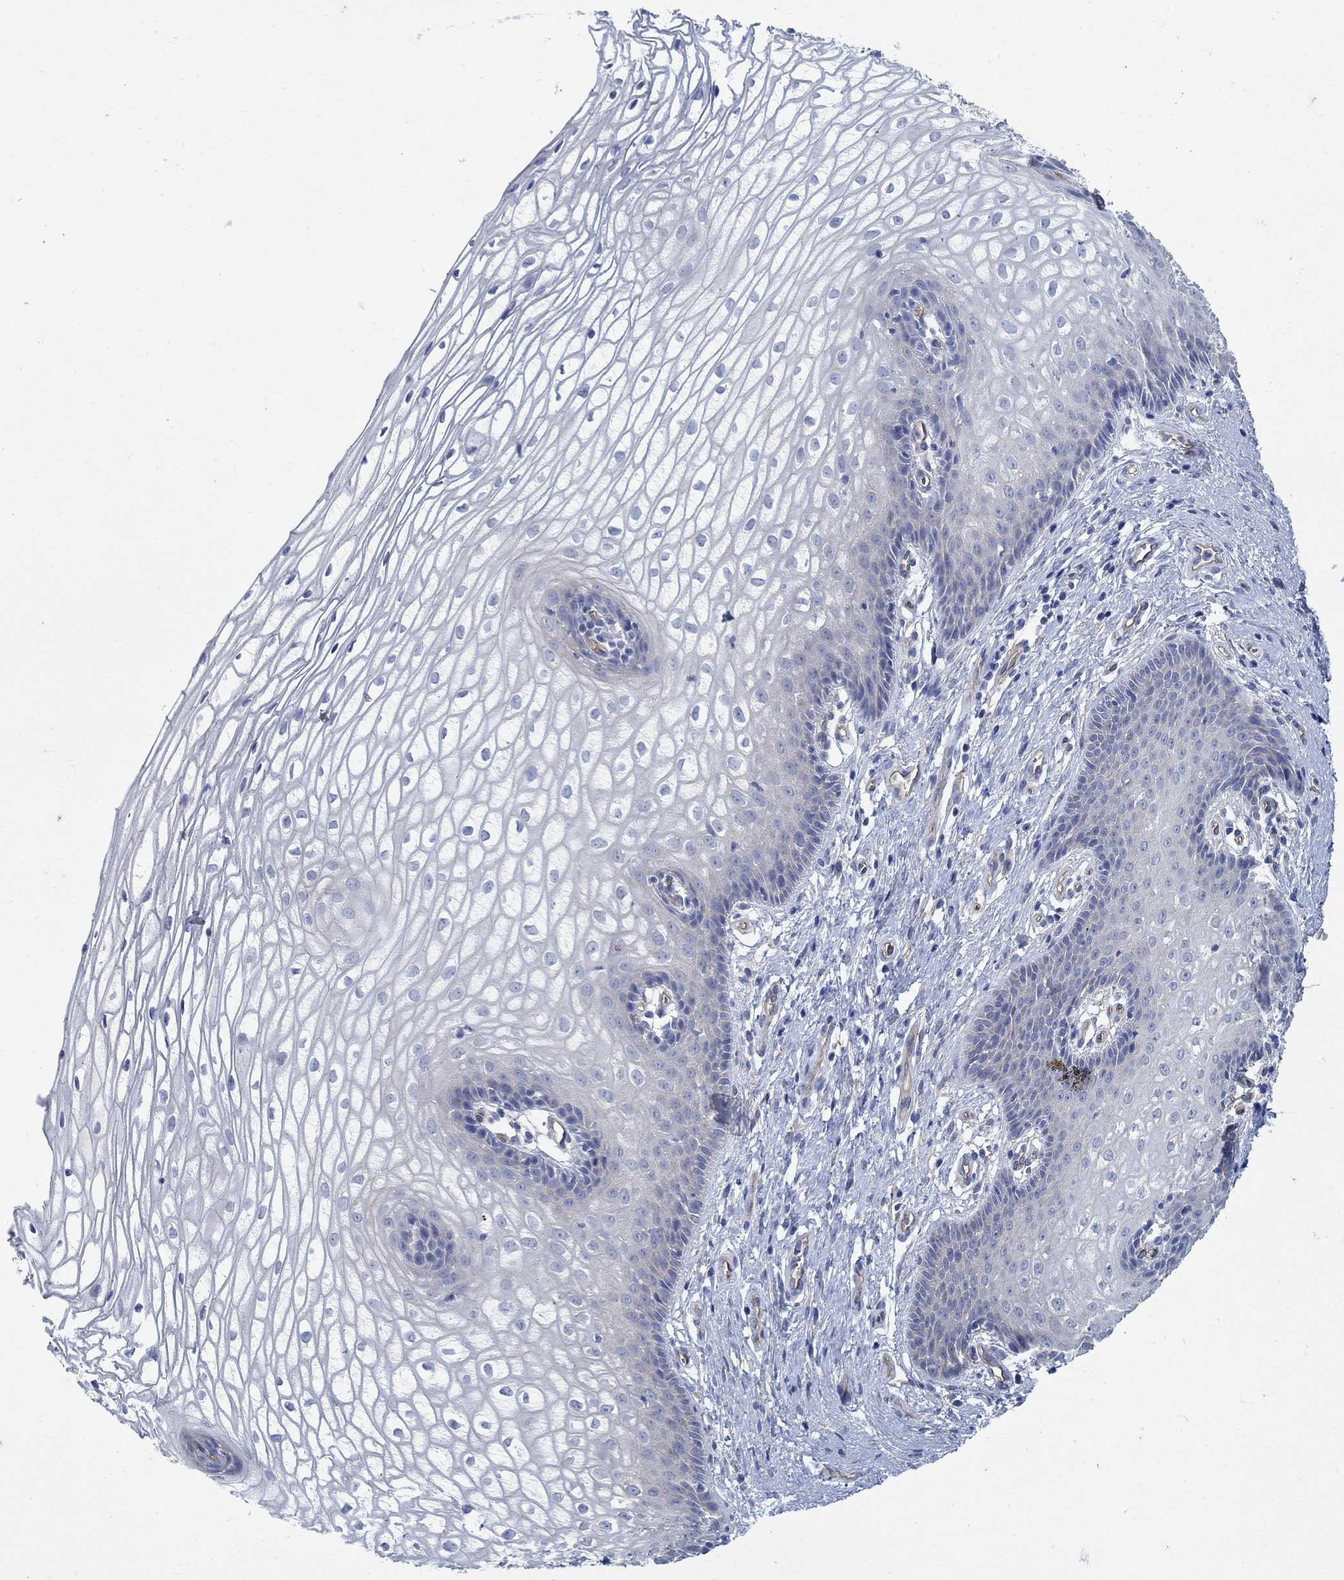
{"staining": {"intensity": "negative", "quantity": "none", "location": "none"}, "tissue": "vagina", "cell_type": "Squamous epithelial cells", "image_type": "normal", "snomed": [{"axis": "morphology", "description": "Normal tissue, NOS"}, {"axis": "topography", "description": "Vagina"}], "caption": "Squamous epithelial cells are negative for brown protein staining in benign vagina. (Brightfield microscopy of DAB (3,3'-diaminobenzidine) IHC at high magnification).", "gene": "TMEM198", "patient": {"sex": "female", "age": 34}}